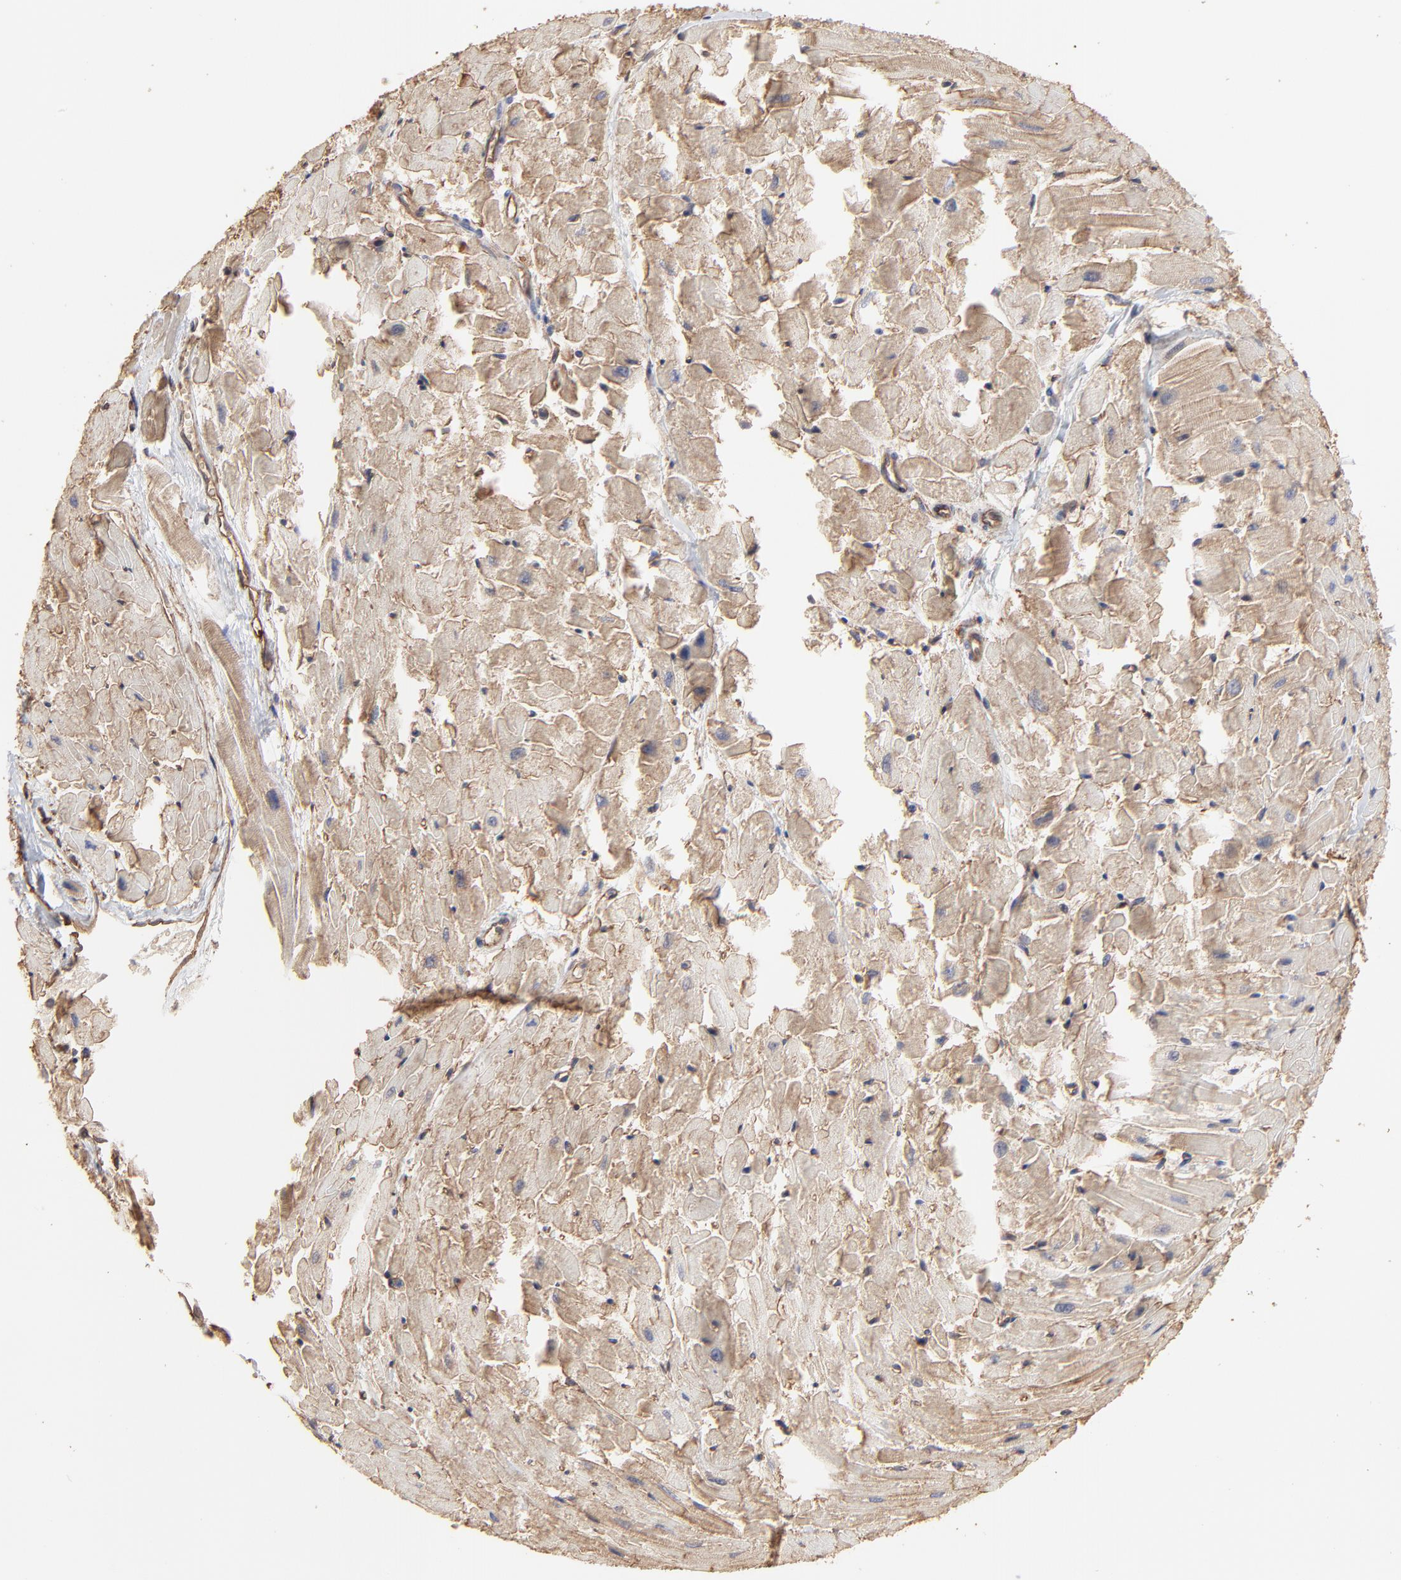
{"staining": {"intensity": "moderate", "quantity": ">75%", "location": "cytoplasmic/membranous"}, "tissue": "heart muscle", "cell_type": "Cardiomyocytes", "image_type": "normal", "snomed": [{"axis": "morphology", "description": "Normal tissue, NOS"}, {"axis": "topography", "description": "Heart"}], "caption": "The immunohistochemical stain labels moderate cytoplasmic/membranous expression in cardiomyocytes of unremarkable heart muscle. Nuclei are stained in blue.", "gene": "ARMT1", "patient": {"sex": "female", "age": 19}}